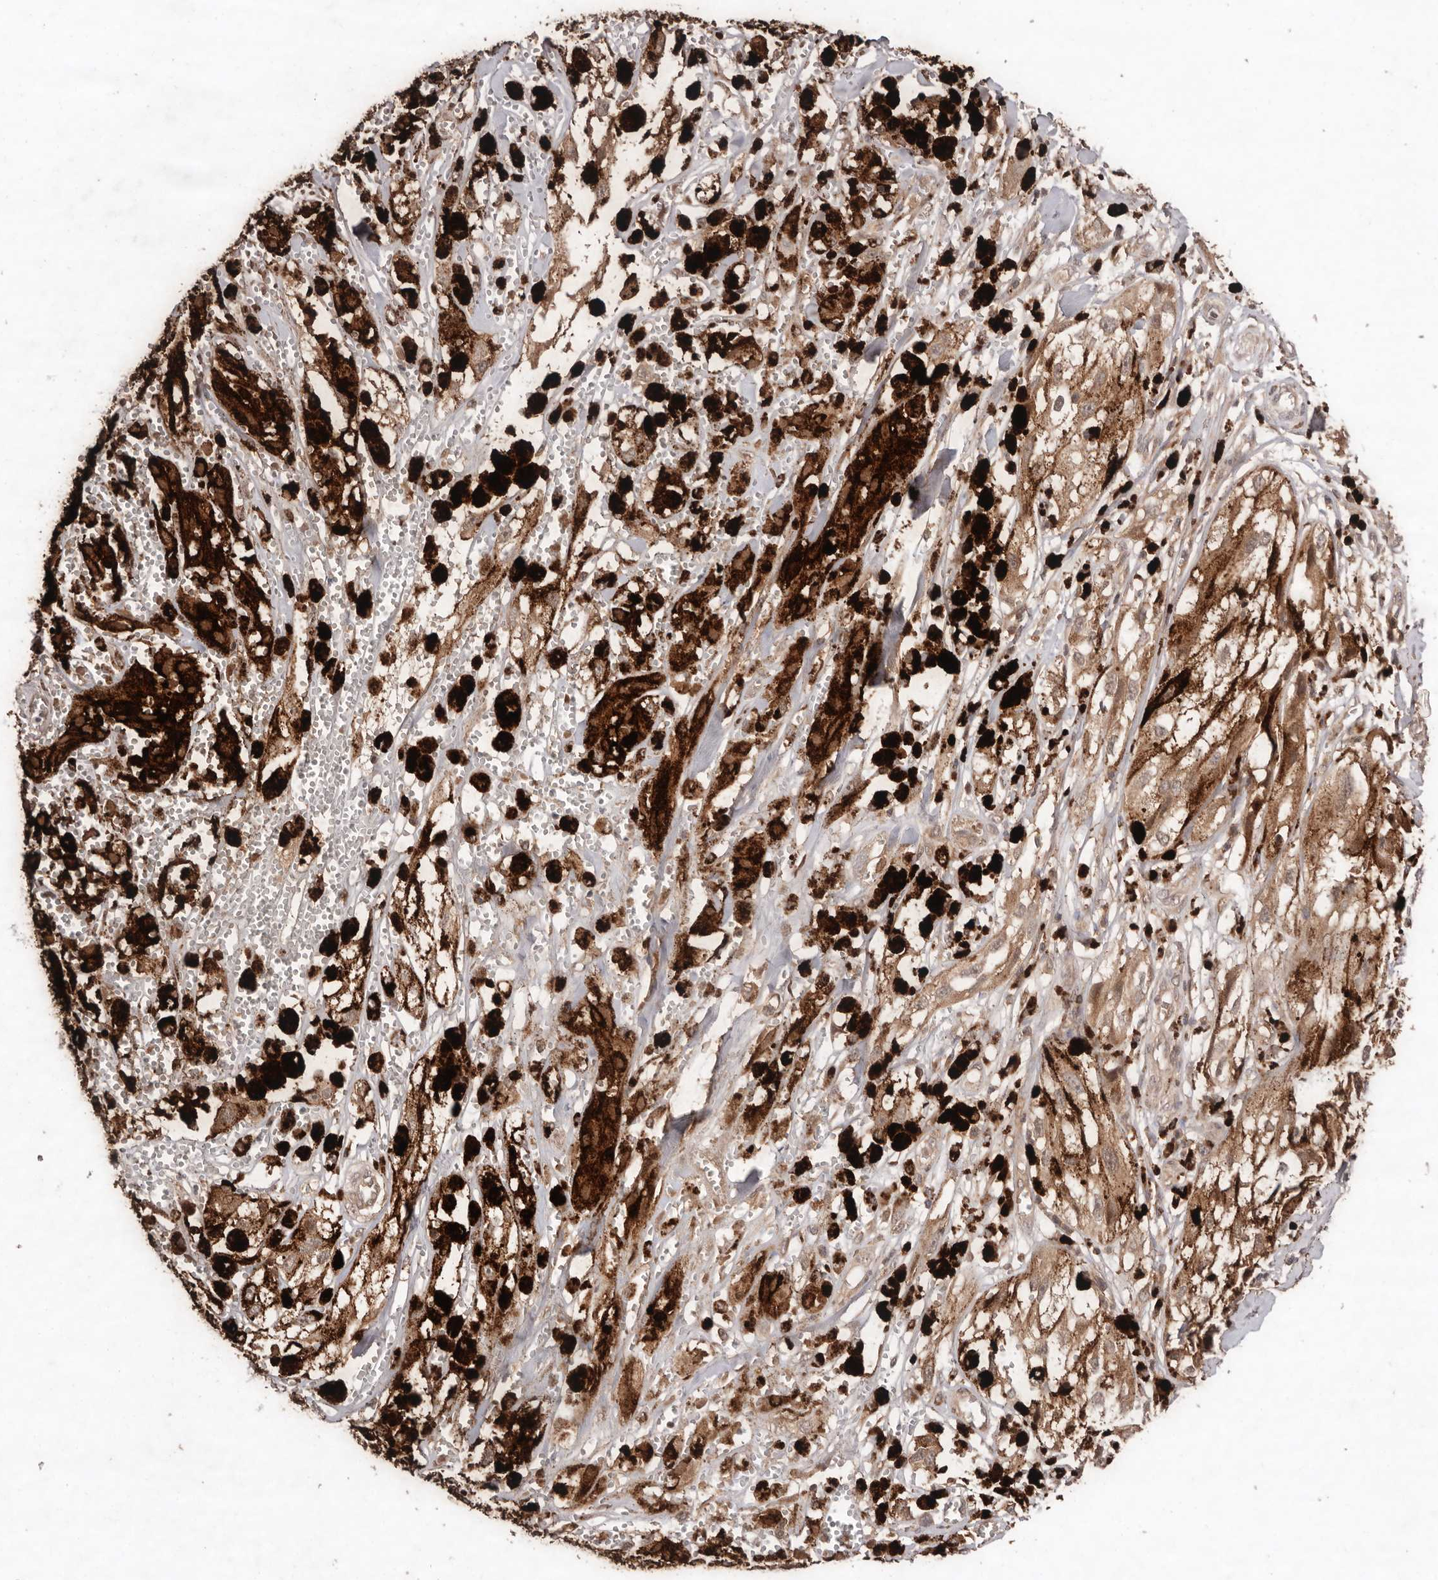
{"staining": {"intensity": "moderate", "quantity": ">75%", "location": "cytoplasmic/membranous"}, "tissue": "melanoma", "cell_type": "Tumor cells", "image_type": "cancer", "snomed": [{"axis": "morphology", "description": "Malignant melanoma, NOS"}, {"axis": "topography", "description": "Skin"}], "caption": "Melanoma stained for a protein (brown) demonstrates moderate cytoplasmic/membranous positive expression in approximately >75% of tumor cells.", "gene": "RWDD1", "patient": {"sex": "male", "age": 88}}